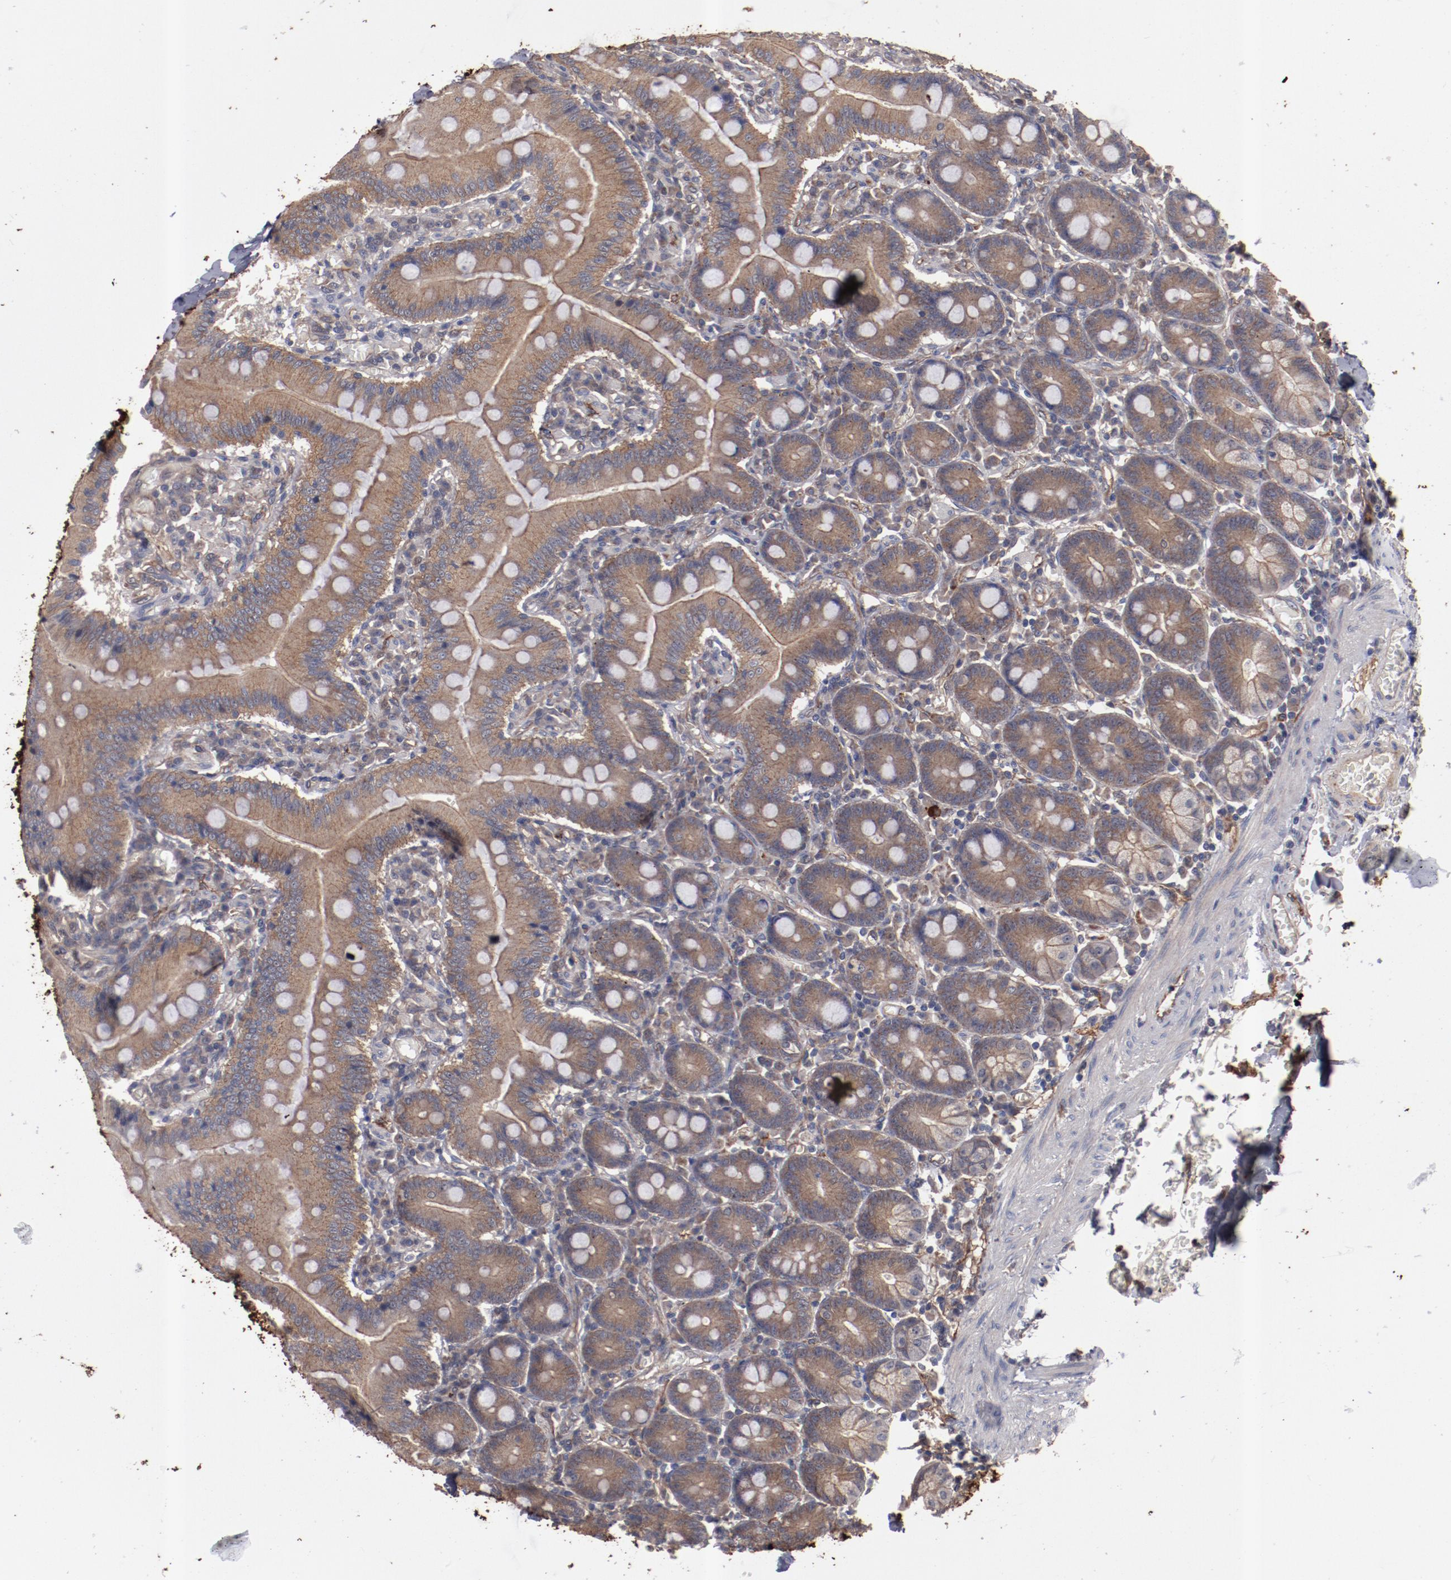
{"staining": {"intensity": "moderate", "quantity": ">75%", "location": "cytoplasmic/membranous"}, "tissue": "small intestine", "cell_type": "Glandular cells", "image_type": "normal", "snomed": [{"axis": "morphology", "description": "Normal tissue, NOS"}, {"axis": "topography", "description": "Small intestine"}], "caption": "Glandular cells demonstrate medium levels of moderate cytoplasmic/membranous staining in about >75% of cells in benign small intestine. (brown staining indicates protein expression, while blue staining denotes nuclei).", "gene": "DNAAF2", "patient": {"sex": "male", "age": 71}}